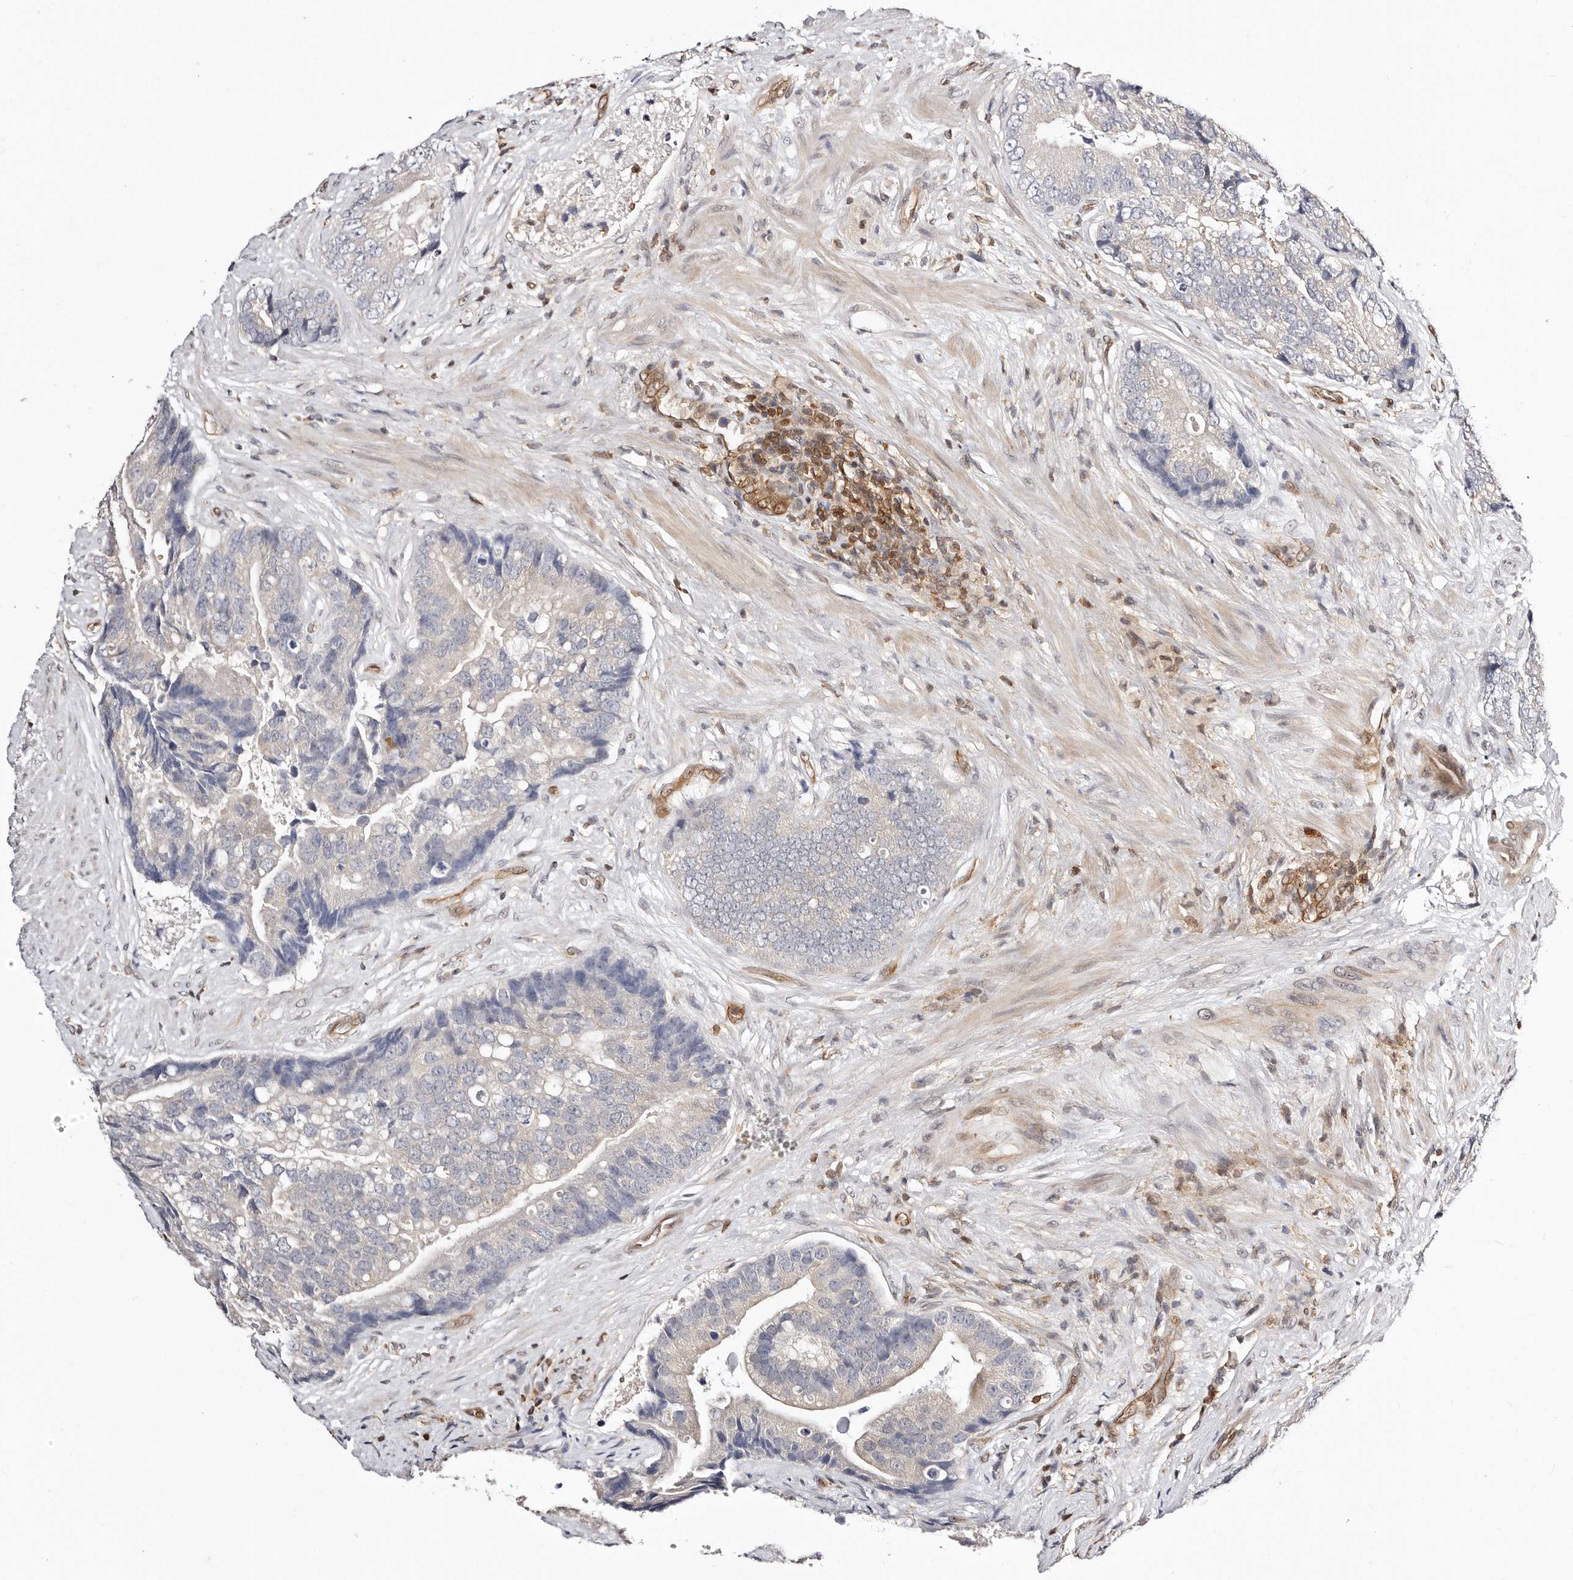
{"staining": {"intensity": "negative", "quantity": "none", "location": "none"}, "tissue": "prostate cancer", "cell_type": "Tumor cells", "image_type": "cancer", "snomed": [{"axis": "morphology", "description": "Adenocarcinoma, High grade"}, {"axis": "topography", "description": "Prostate"}], "caption": "Tumor cells show no significant positivity in prostate cancer (high-grade adenocarcinoma).", "gene": "STAT5A", "patient": {"sex": "male", "age": 70}}